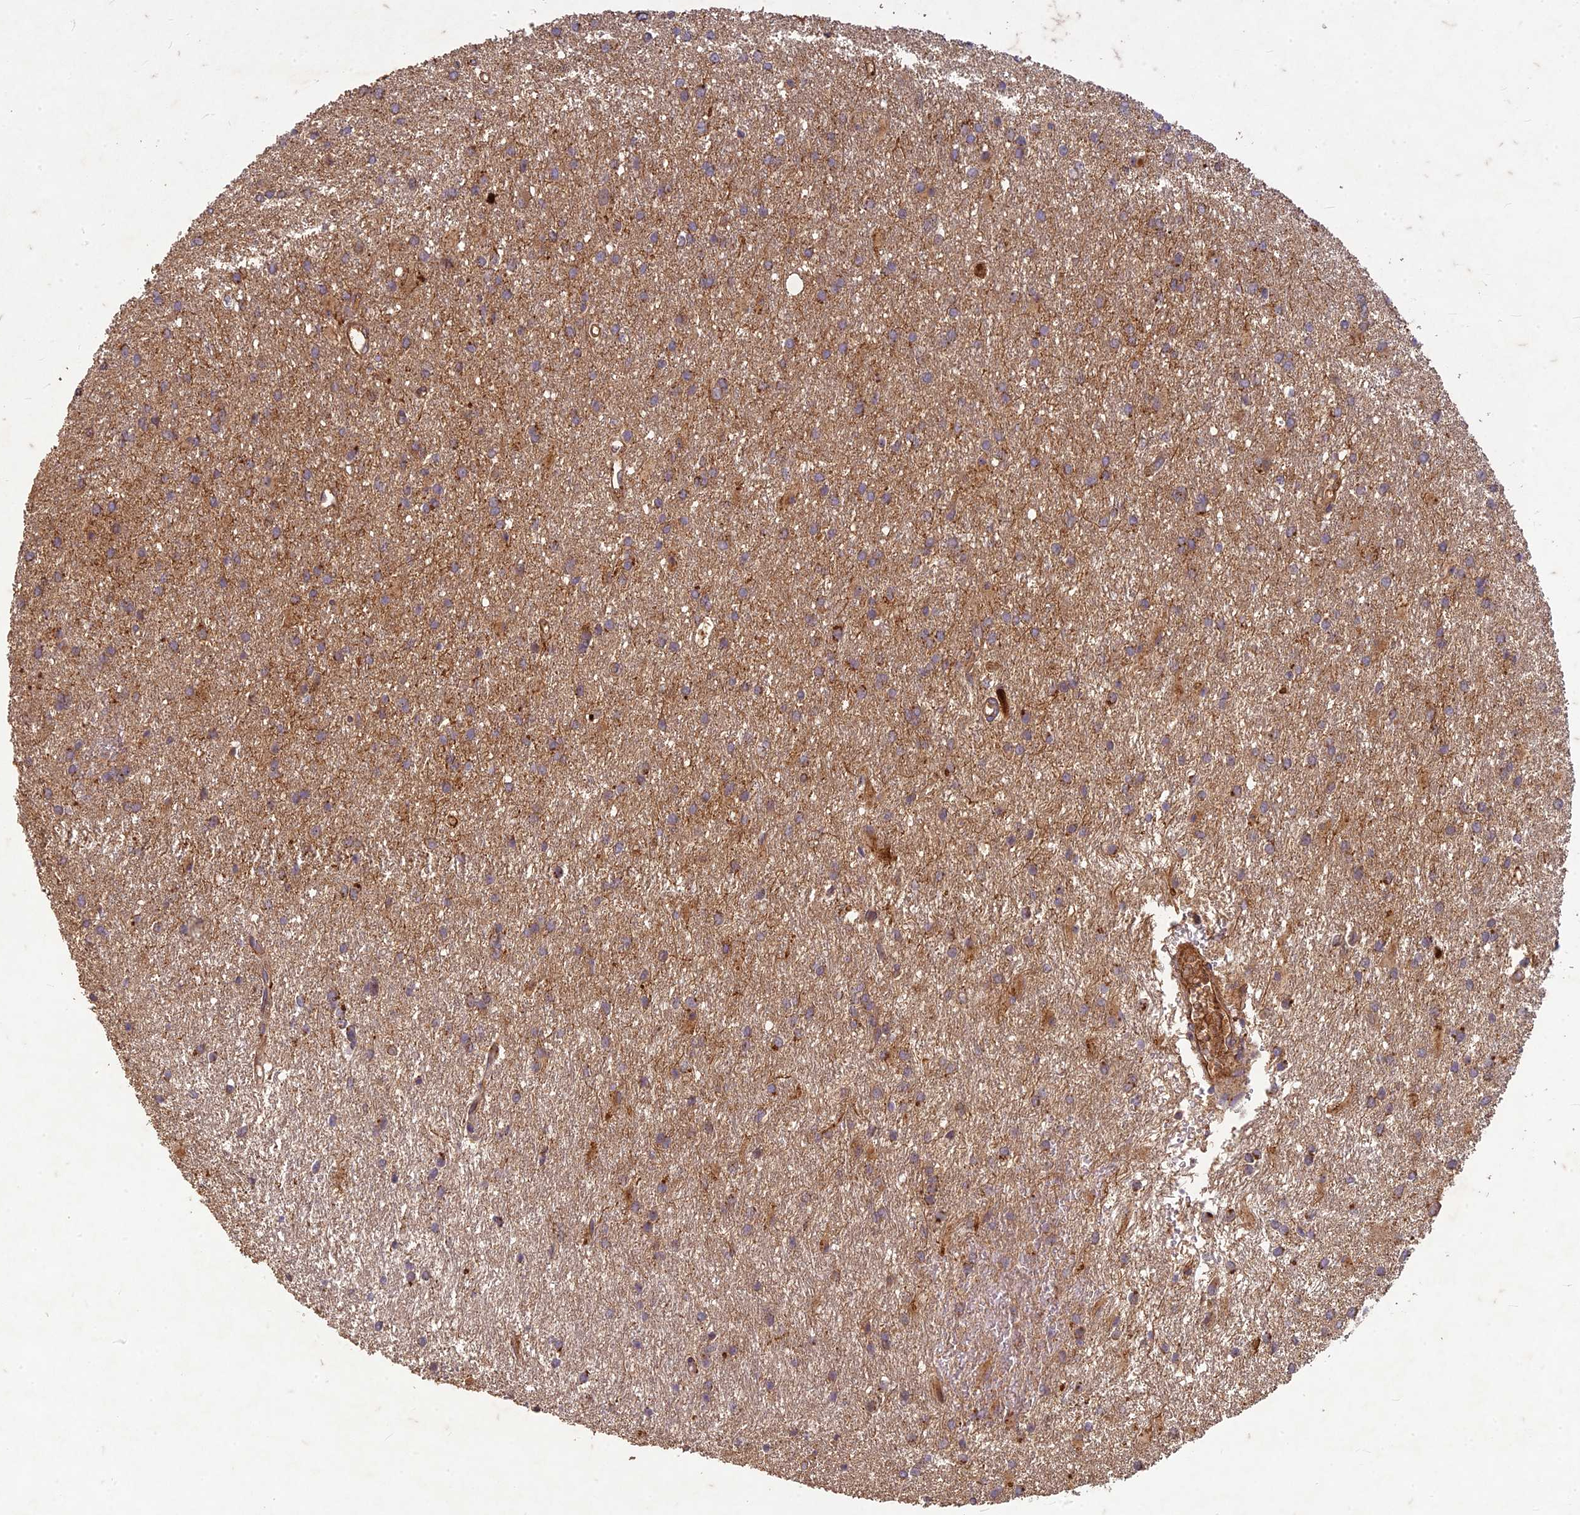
{"staining": {"intensity": "weak", "quantity": "<25%", "location": "cytoplasmic/membranous"}, "tissue": "glioma", "cell_type": "Tumor cells", "image_type": "cancer", "snomed": [{"axis": "morphology", "description": "Glioma, malignant, High grade"}, {"axis": "topography", "description": "Brain"}], "caption": "An image of glioma stained for a protein displays no brown staining in tumor cells.", "gene": "TCF25", "patient": {"sex": "female", "age": 50}}